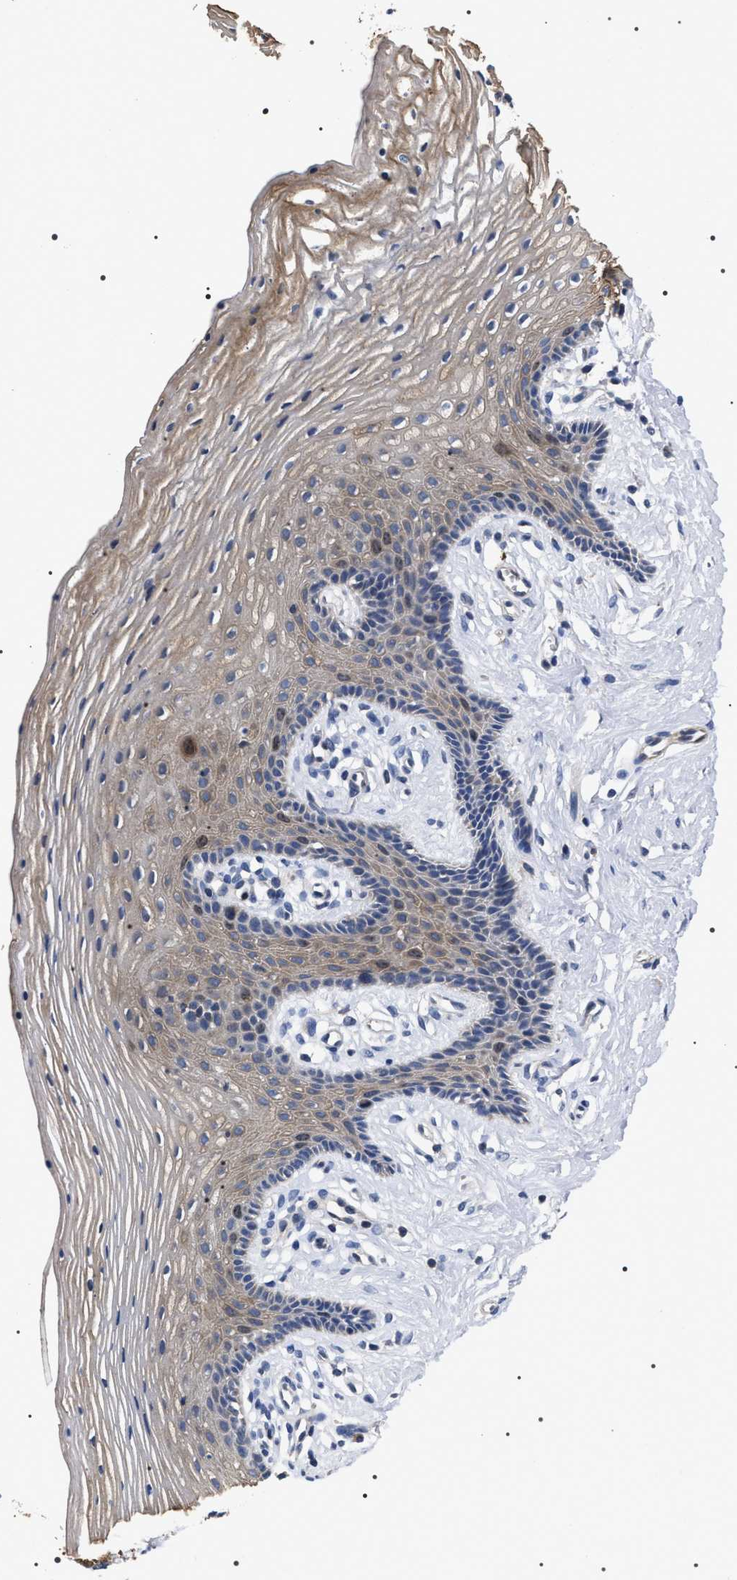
{"staining": {"intensity": "weak", "quantity": ">75%", "location": "cytoplasmic/membranous"}, "tissue": "vagina", "cell_type": "Squamous epithelial cells", "image_type": "normal", "snomed": [{"axis": "morphology", "description": "Normal tissue, NOS"}, {"axis": "topography", "description": "Vagina"}], "caption": "Brown immunohistochemical staining in benign vagina demonstrates weak cytoplasmic/membranous positivity in approximately >75% of squamous epithelial cells. The staining is performed using DAB brown chromogen to label protein expression. The nuclei are counter-stained blue using hematoxylin.", "gene": "MIS18A", "patient": {"sex": "female", "age": 32}}